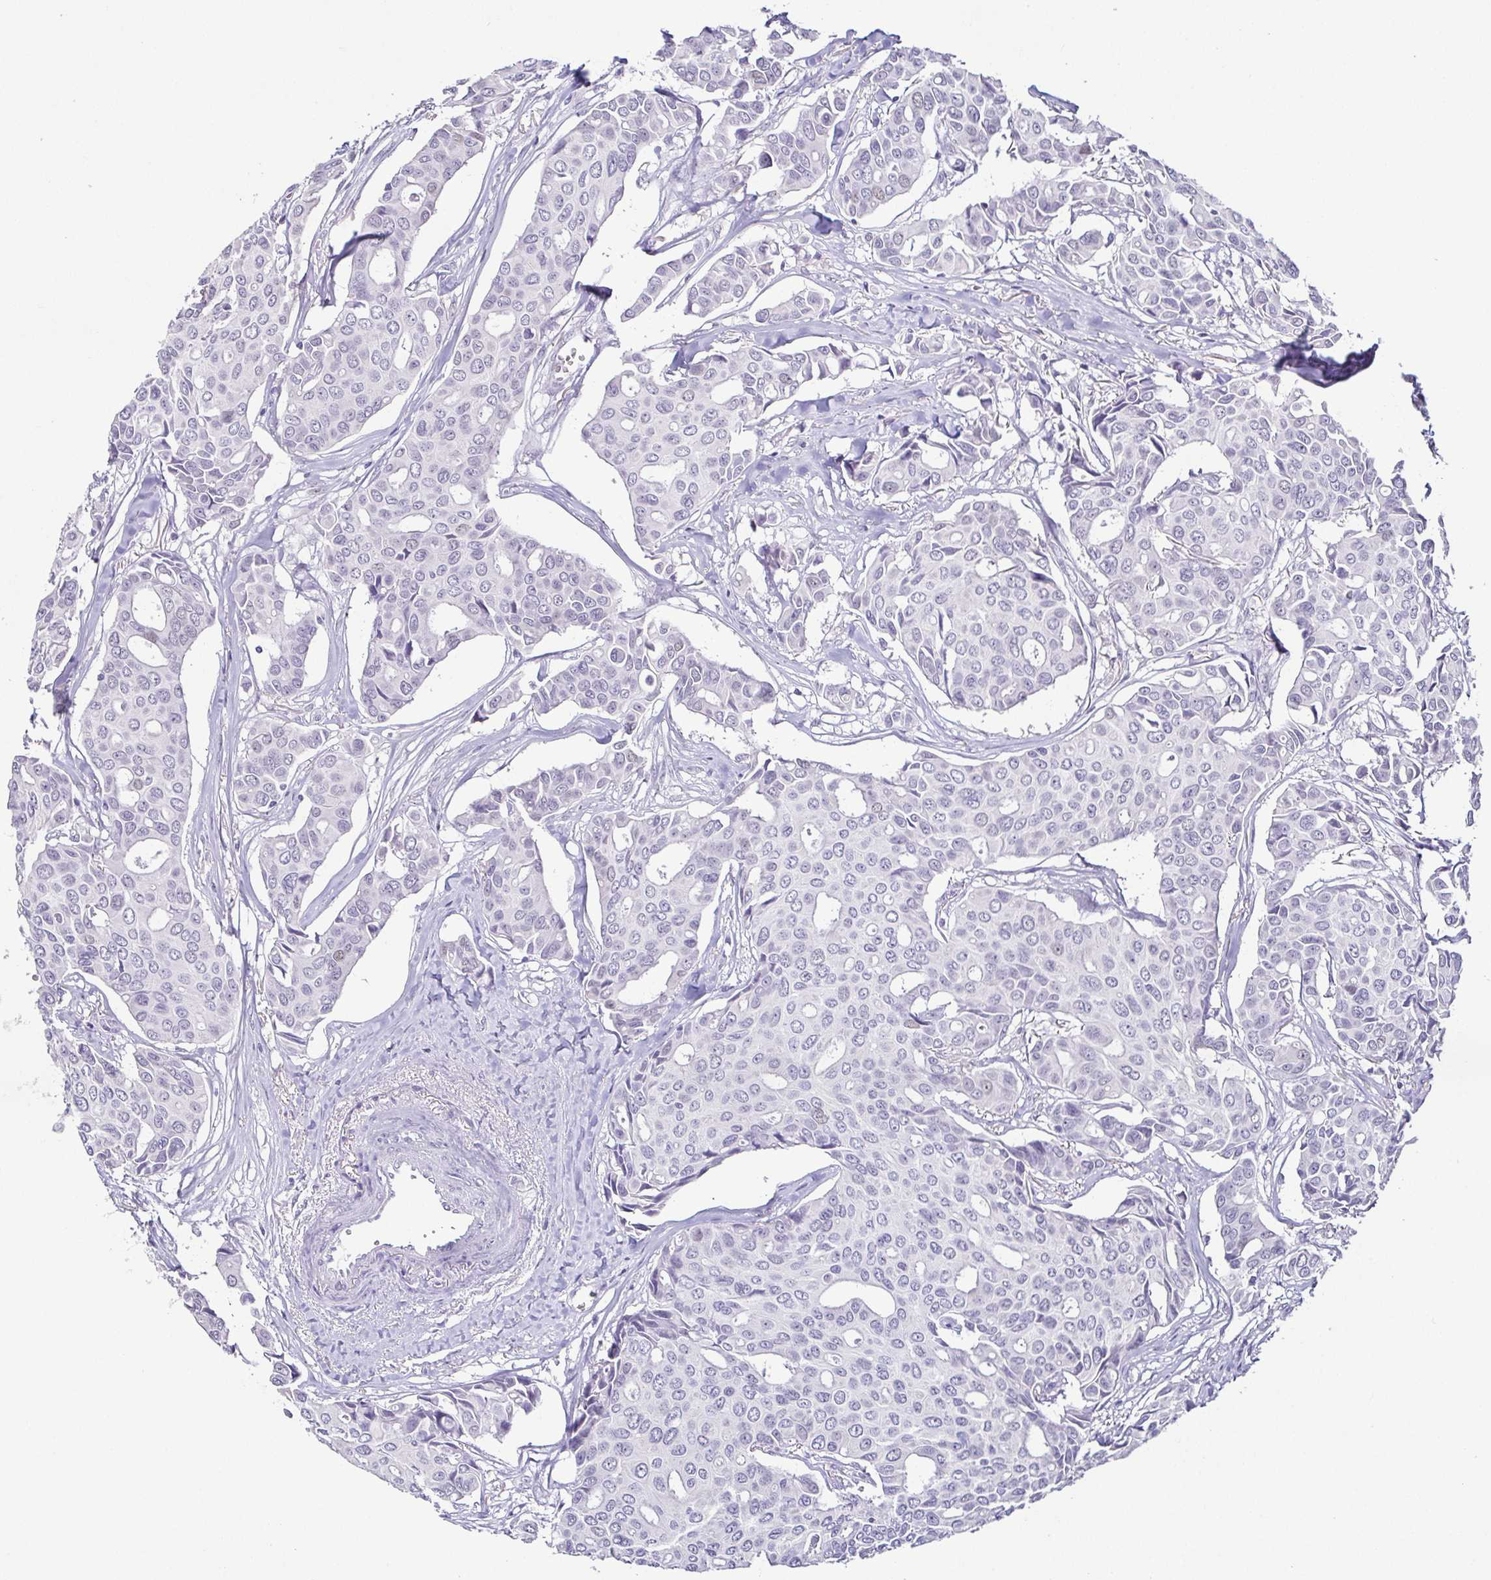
{"staining": {"intensity": "negative", "quantity": "none", "location": "none"}, "tissue": "breast cancer", "cell_type": "Tumor cells", "image_type": "cancer", "snomed": [{"axis": "morphology", "description": "Duct carcinoma"}, {"axis": "topography", "description": "Breast"}], "caption": "High magnification brightfield microscopy of invasive ductal carcinoma (breast) stained with DAB (brown) and counterstained with hematoxylin (blue): tumor cells show no significant positivity.", "gene": "TCF3", "patient": {"sex": "female", "age": 54}}